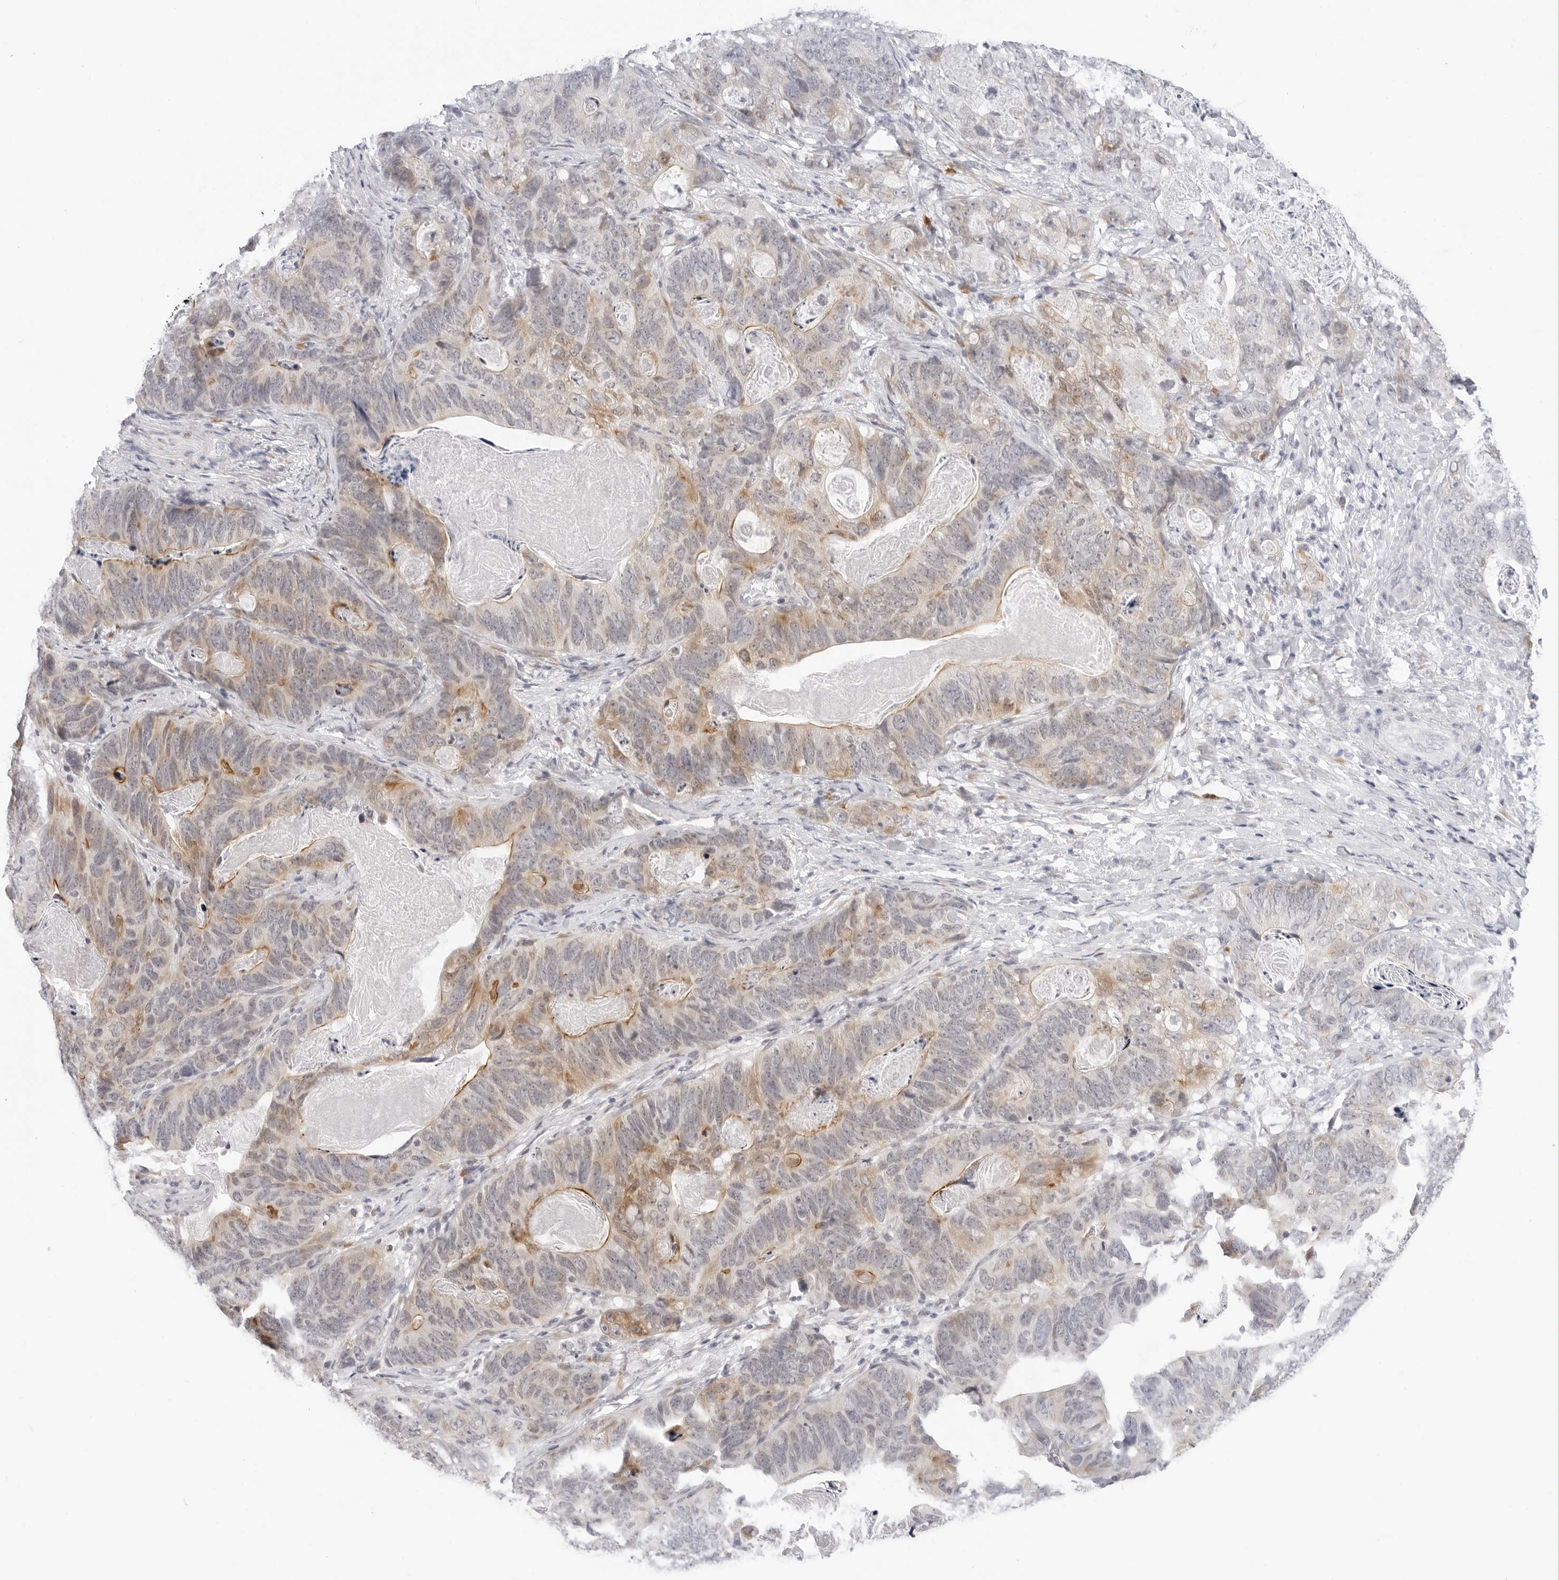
{"staining": {"intensity": "moderate", "quantity": "25%-75%", "location": "cytoplasmic/membranous"}, "tissue": "stomach cancer", "cell_type": "Tumor cells", "image_type": "cancer", "snomed": [{"axis": "morphology", "description": "Normal tissue, NOS"}, {"axis": "morphology", "description": "Adenocarcinoma, NOS"}, {"axis": "topography", "description": "Stomach"}], "caption": "Immunohistochemical staining of stomach adenocarcinoma exhibits medium levels of moderate cytoplasmic/membranous positivity in about 25%-75% of tumor cells. (Brightfield microscopy of DAB IHC at high magnification).", "gene": "EDN2", "patient": {"sex": "female", "age": 89}}